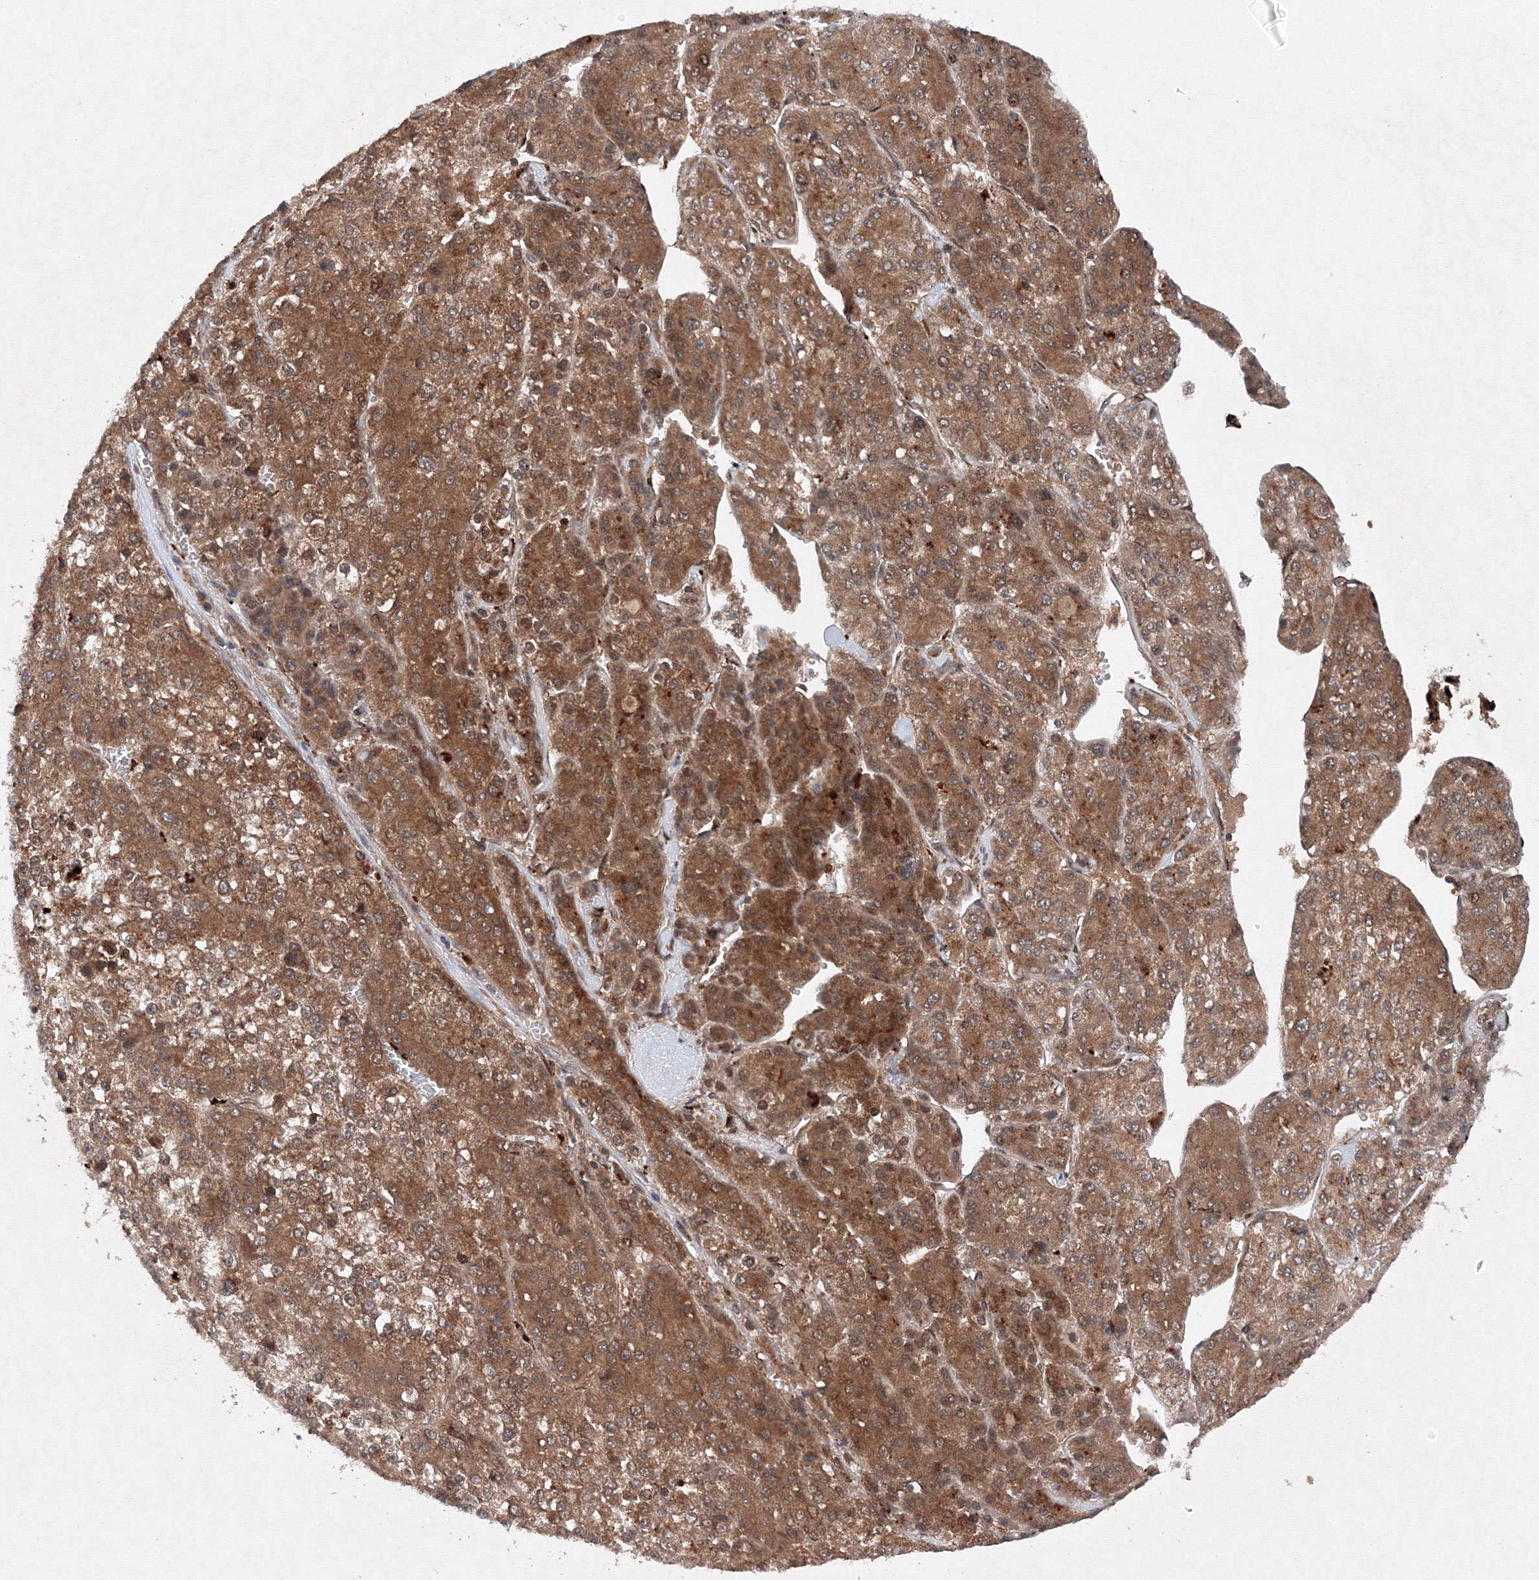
{"staining": {"intensity": "moderate", "quantity": ">75%", "location": "cytoplasmic/membranous"}, "tissue": "liver cancer", "cell_type": "Tumor cells", "image_type": "cancer", "snomed": [{"axis": "morphology", "description": "Carcinoma, Hepatocellular, NOS"}, {"axis": "topography", "description": "Liver"}], "caption": "Hepatocellular carcinoma (liver) stained with DAB IHC exhibits medium levels of moderate cytoplasmic/membranous positivity in approximately >75% of tumor cells.", "gene": "DCTD", "patient": {"sex": "female", "age": 73}}